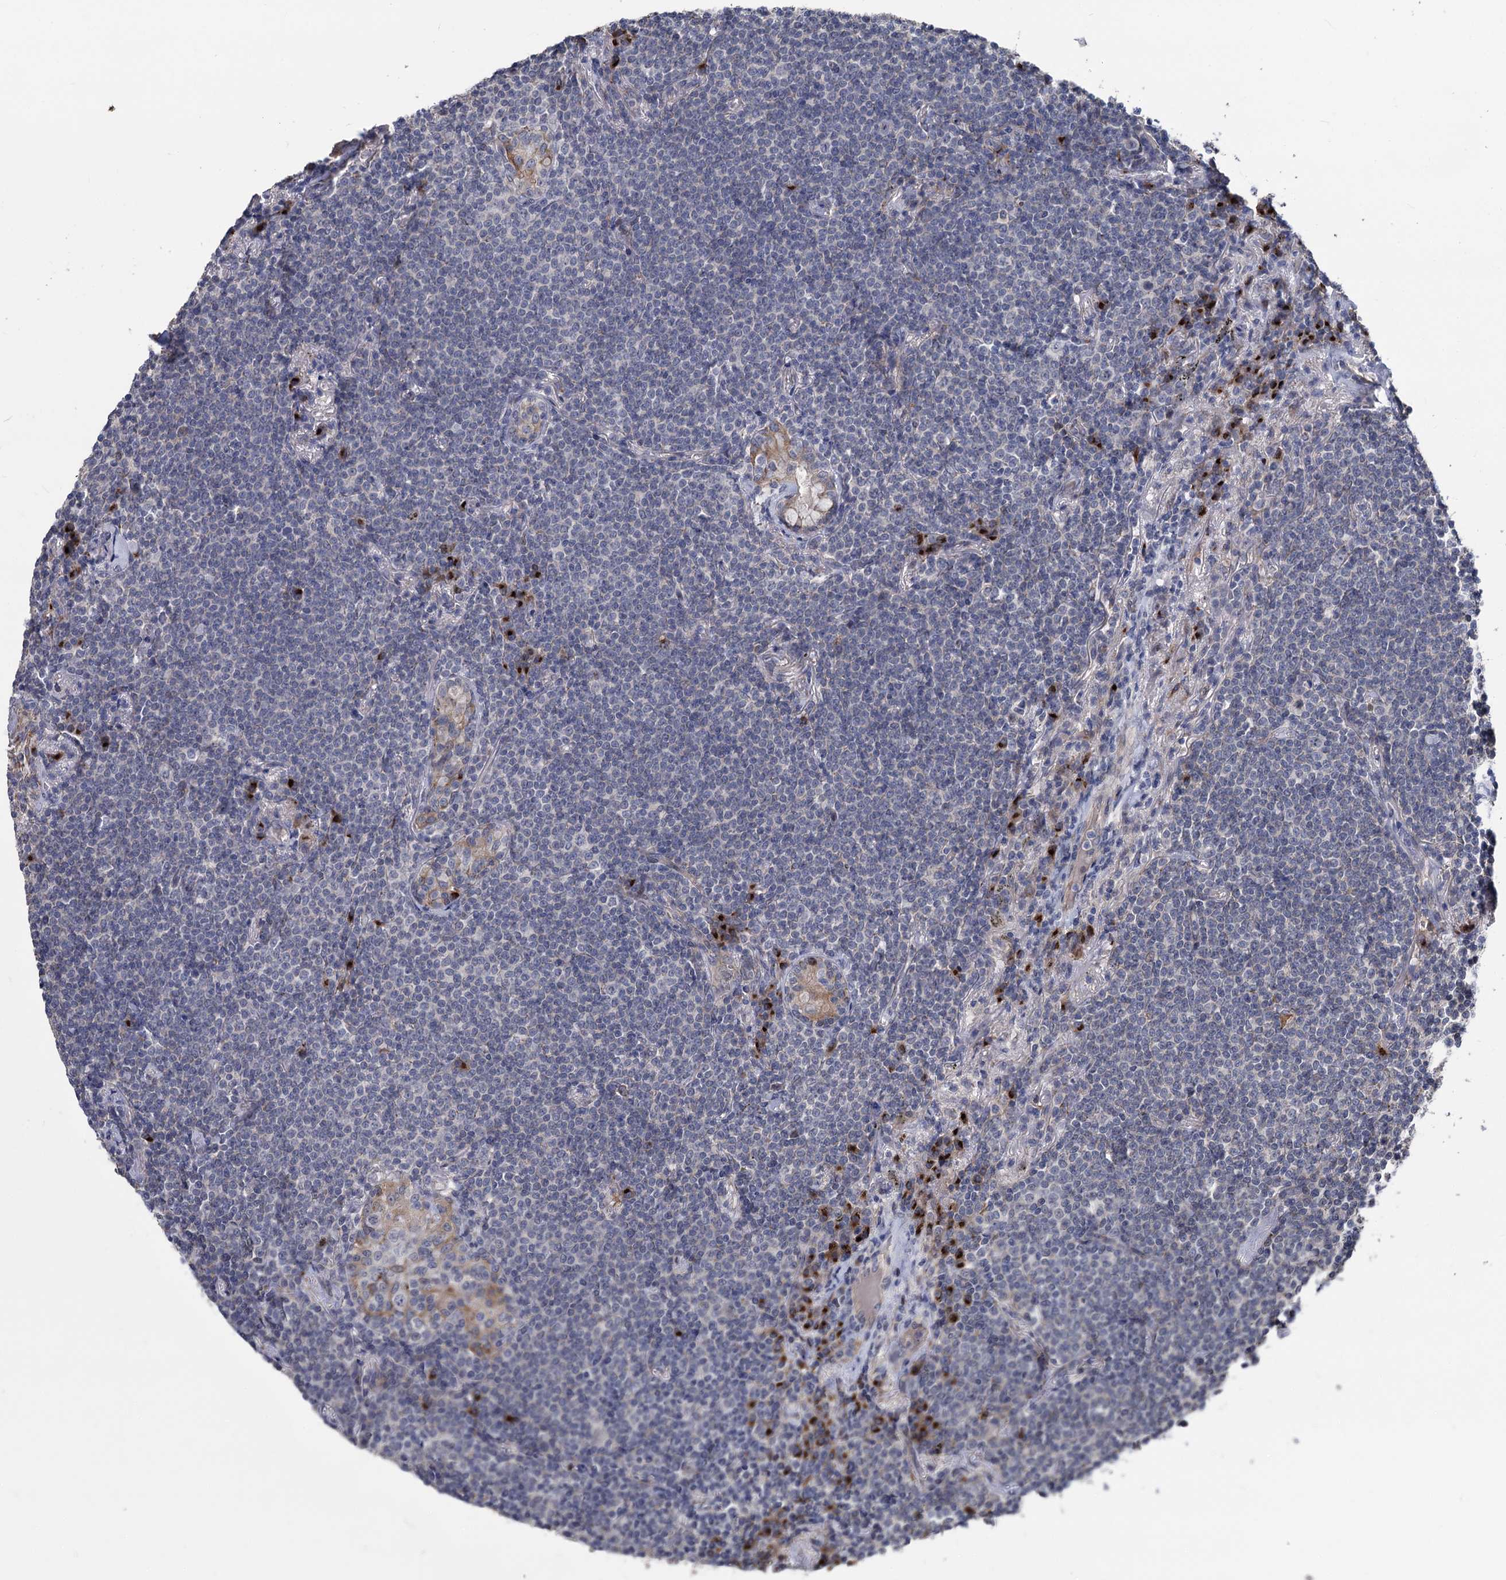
{"staining": {"intensity": "negative", "quantity": "none", "location": "none"}, "tissue": "lymphoma", "cell_type": "Tumor cells", "image_type": "cancer", "snomed": [{"axis": "morphology", "description": "Malignant lymphoma, non-Hodgkin's type, Low grade"}, {"axis": "topography", "description": "Lung"}], "caption": "Immunohistochemistry of lymphoma reveals no positivity in tumor cells.", "gene": "SMAGP", "patient": {"sex": "female", "age": 71}}